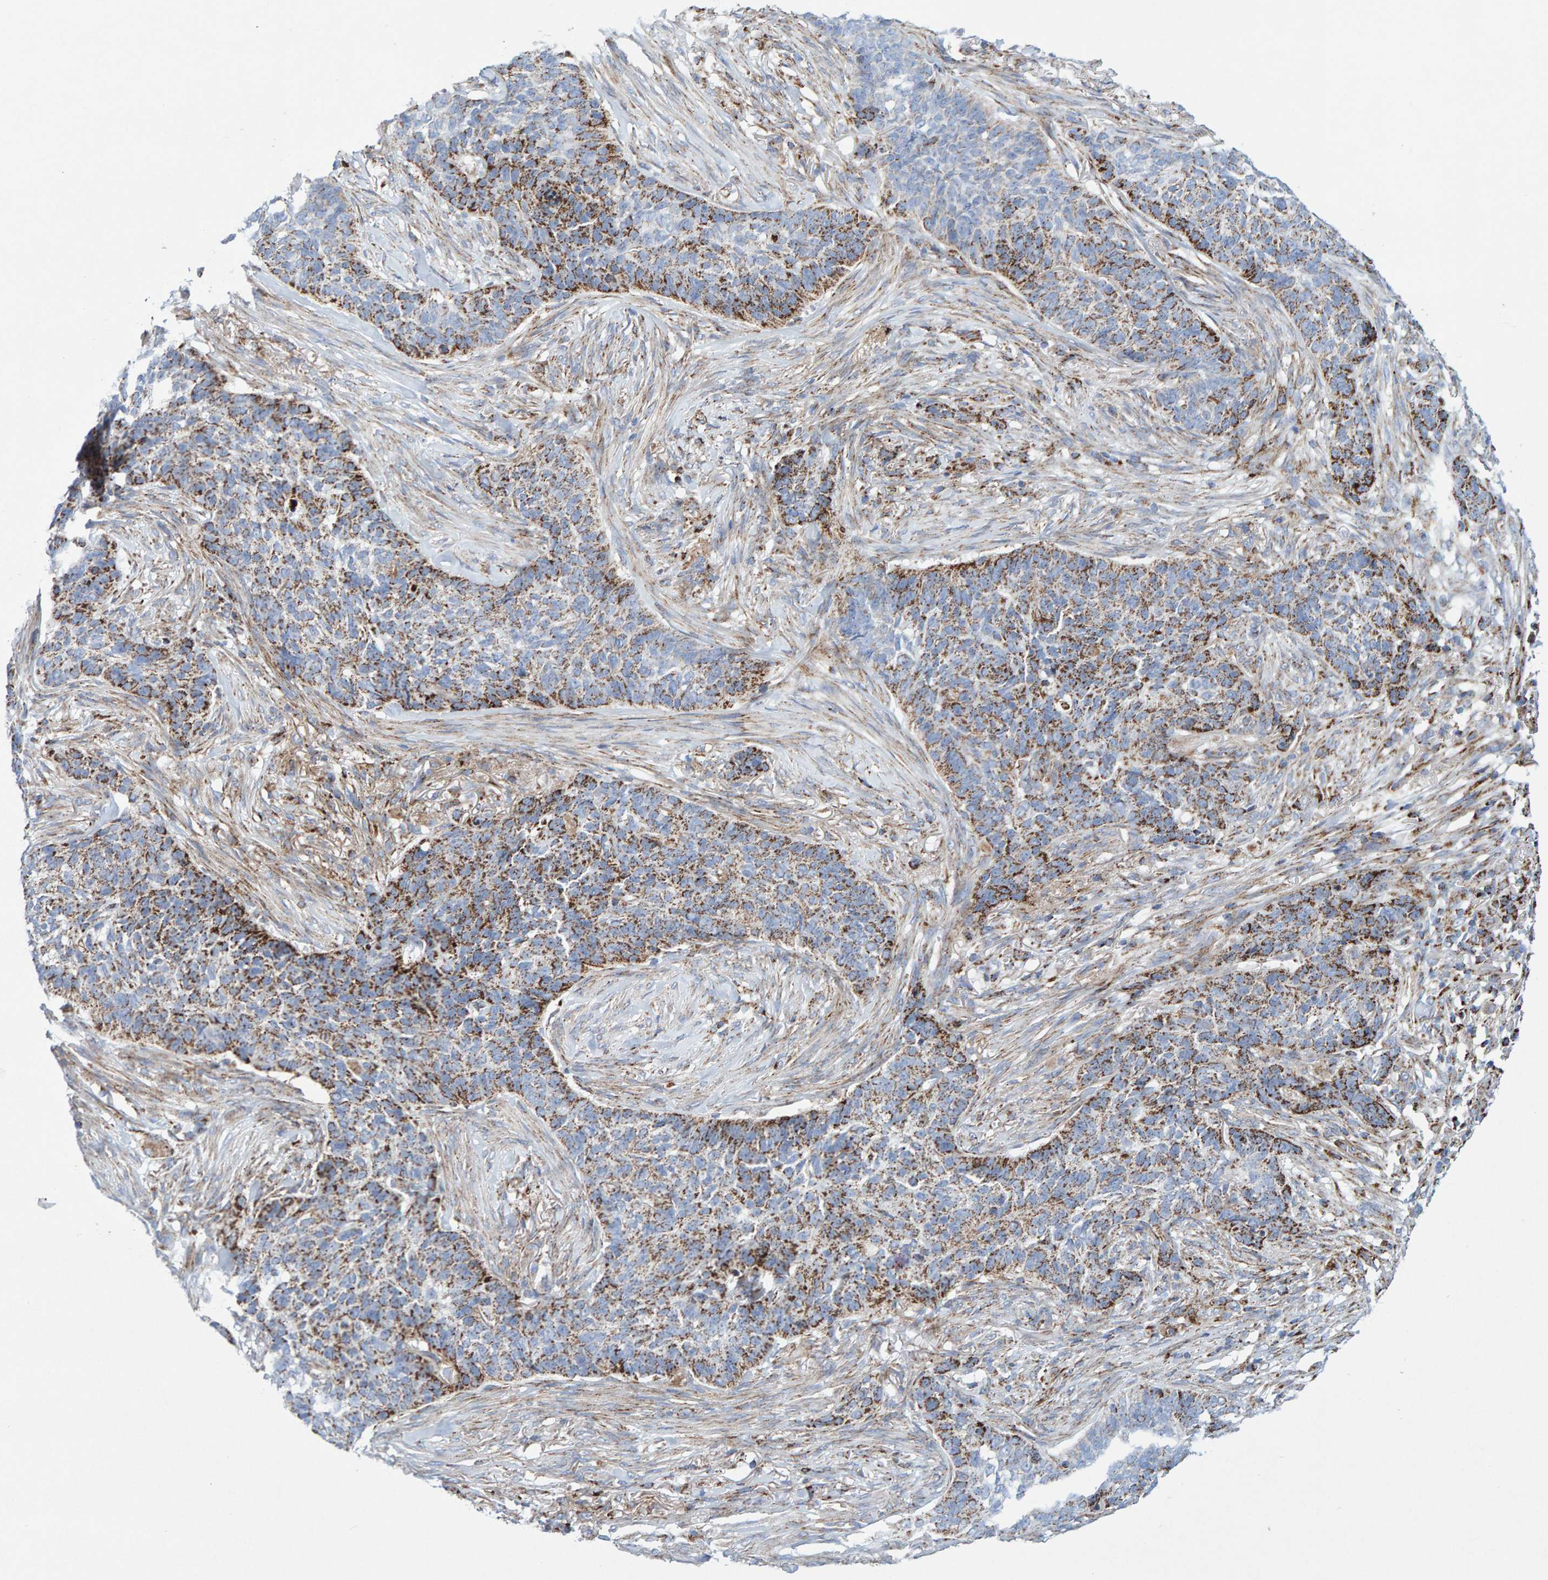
{"staining": {"intensity": "moderate", "quantity": "25%-75%", "location": "cytoplasmic/membranous"}, "tissue": "skin cancer", "cell_type": "Tumor cells", "image_type": "cancer", "snomed": [{"axis": "morphology", "description": "Basal cell carcinoma"}, {"axis": "topography", "description": "Skin"}], "caption": "About 25%-75% of tumor cells in human skin basal cell carcinoma reveal moderate cytoplasmic/membranous protein positivity as visualized by brown immunohistochemical staining.", "gene": "GGTA1", "patient": {"sex": "male", "age": 85}}